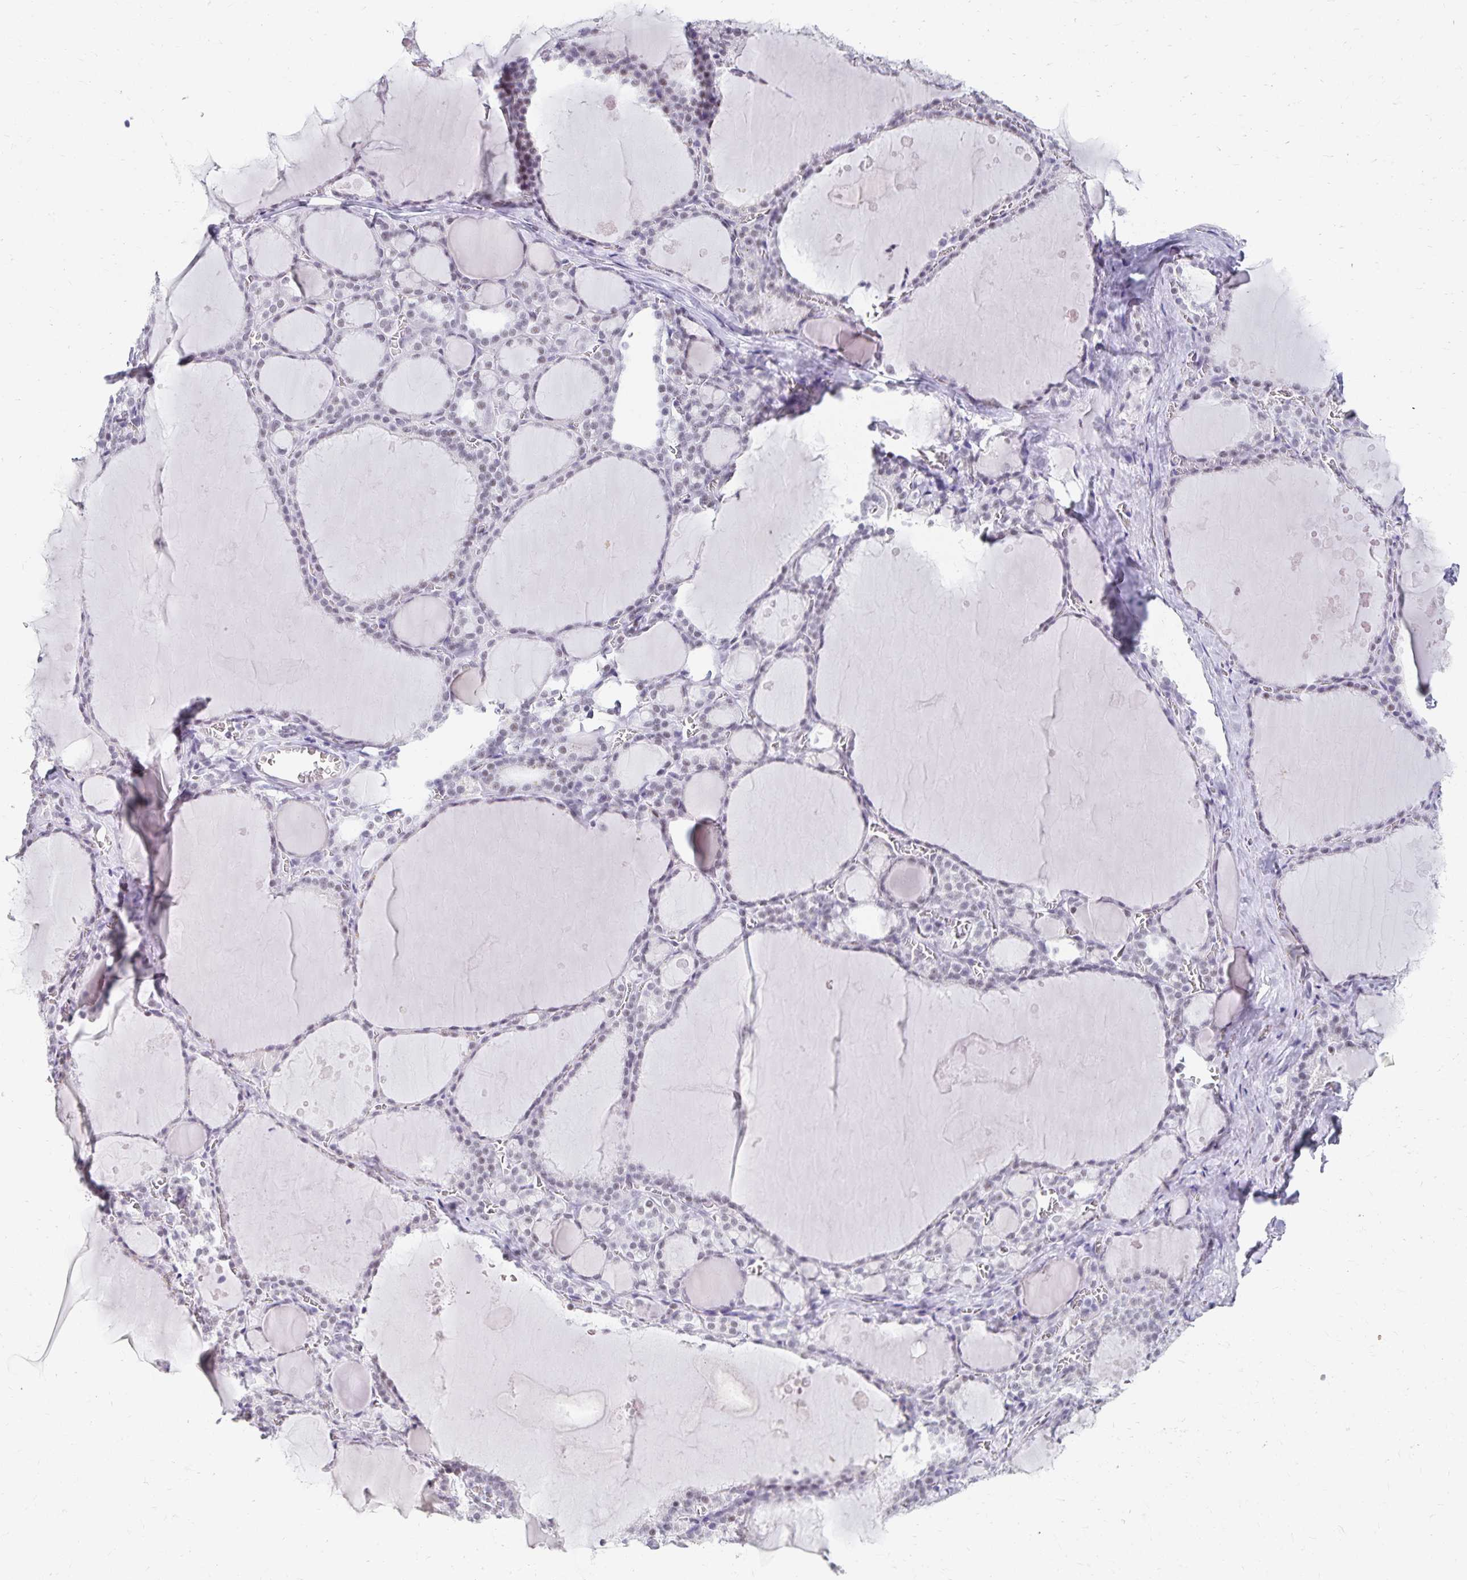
{"staining": {"intensity": "negative", "quantity": "none", "location": "none"}, "tissue": "thyroid gland", "cell_type": "Glandular cells", "image_type": "normal", "snomed": [{"axis": "morphology", "description": "Normal tissue, NOS"}, {"axis": "topography", "description": "Thyroid gland"}], "caption": "Histopathology image shows no protein positivity in glandular cells of benign thyroid gland.", "gene": "C20orf85", "patient": {"sex": "male", "age": 56}}